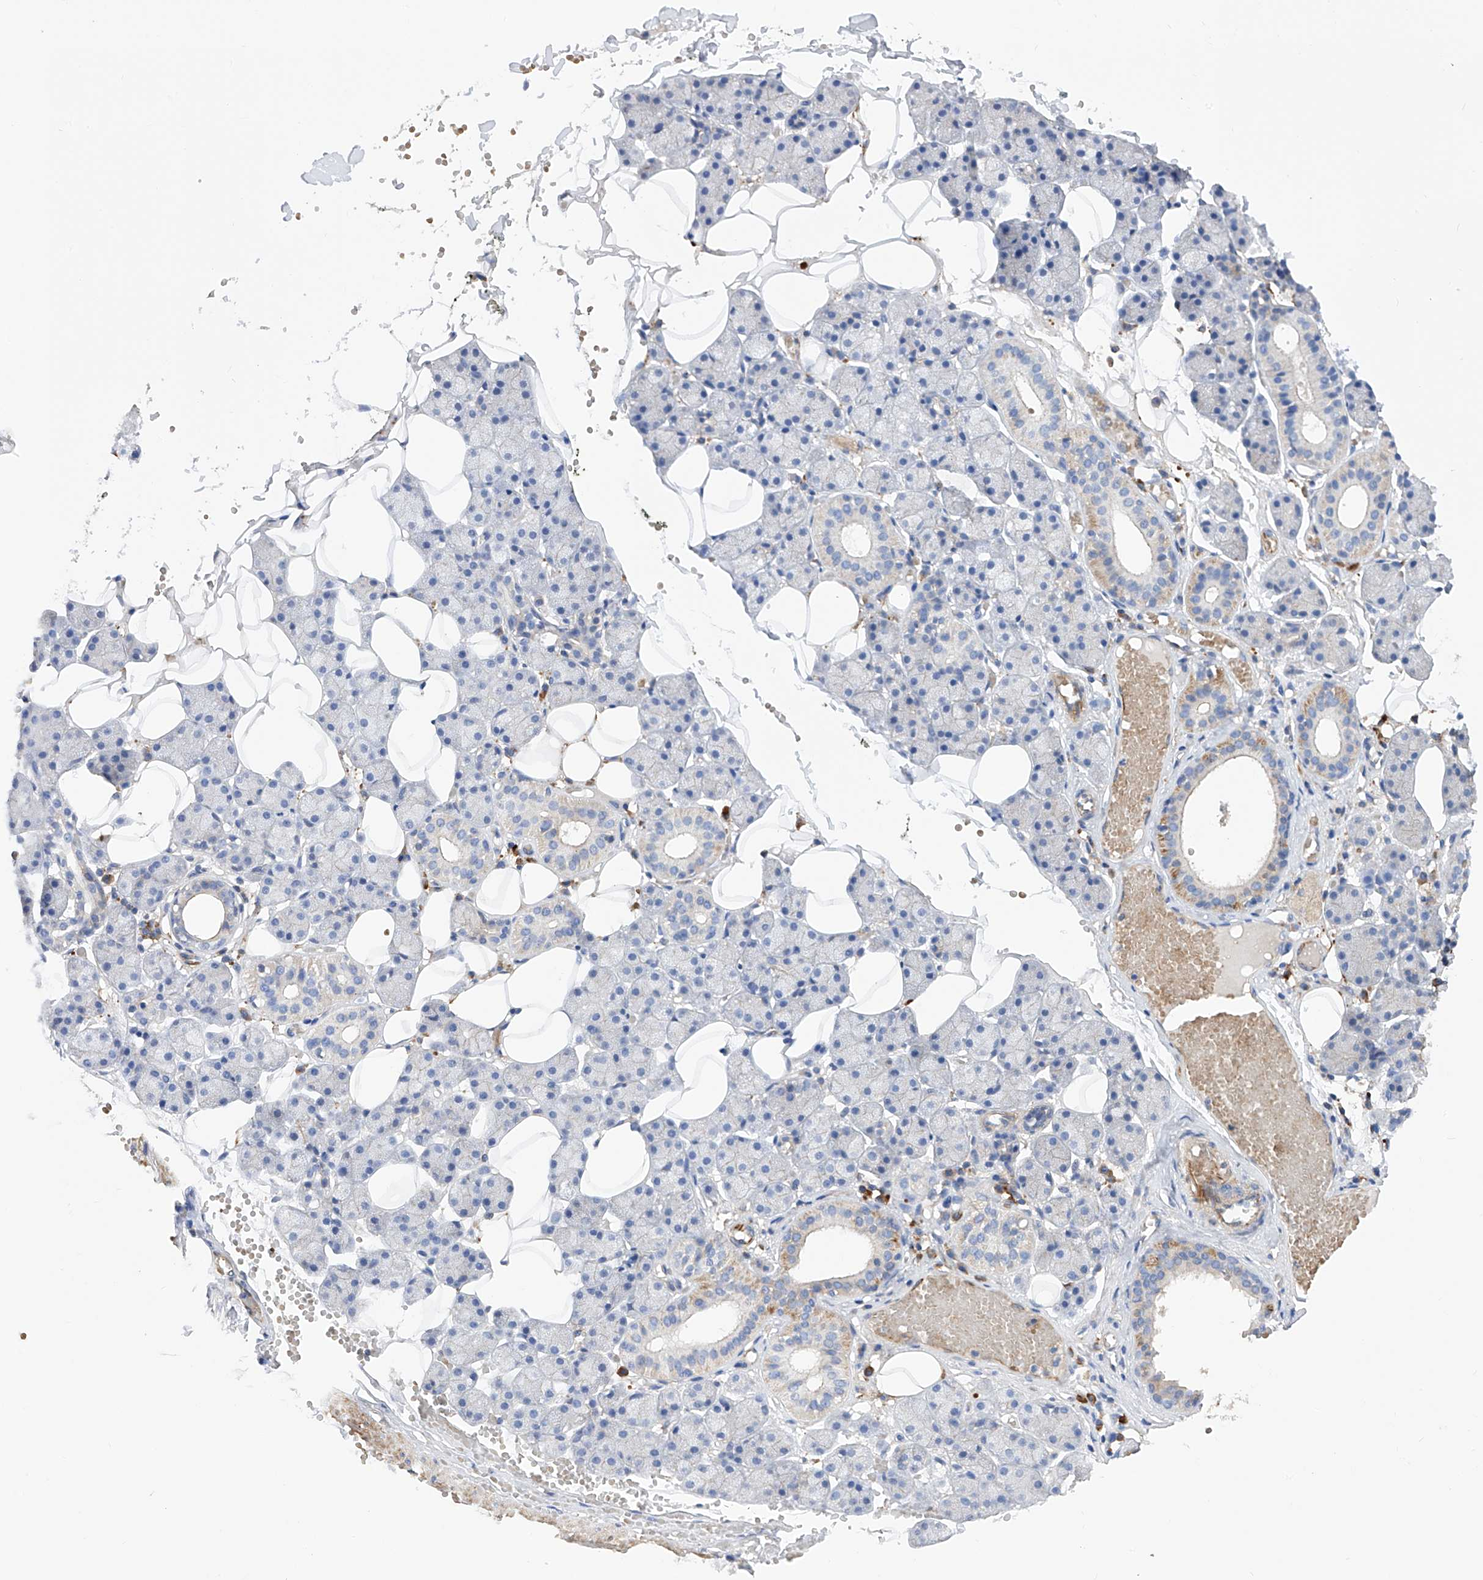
{"staining": {"intensity": "moderate", "quantity": "<25%", "location": "cytoplasmic/membranous"}, "tissue": "salivary gland", "cell_type": "Glandular cells", "image_type": "normal", "snomed": [{"axis": "morphology", "description": "Normal tissue, NOS"}, {"axis": "topography", "description": "Salivary gland"}], "caption": "Salivary gland stained for a protein (brown) exhibits moderate cytoplasmic/membranous positive staining in approximately <25% of glandular cells.", "gene": "NFATC4", "patient": {"sex": "female", "age": 33}}